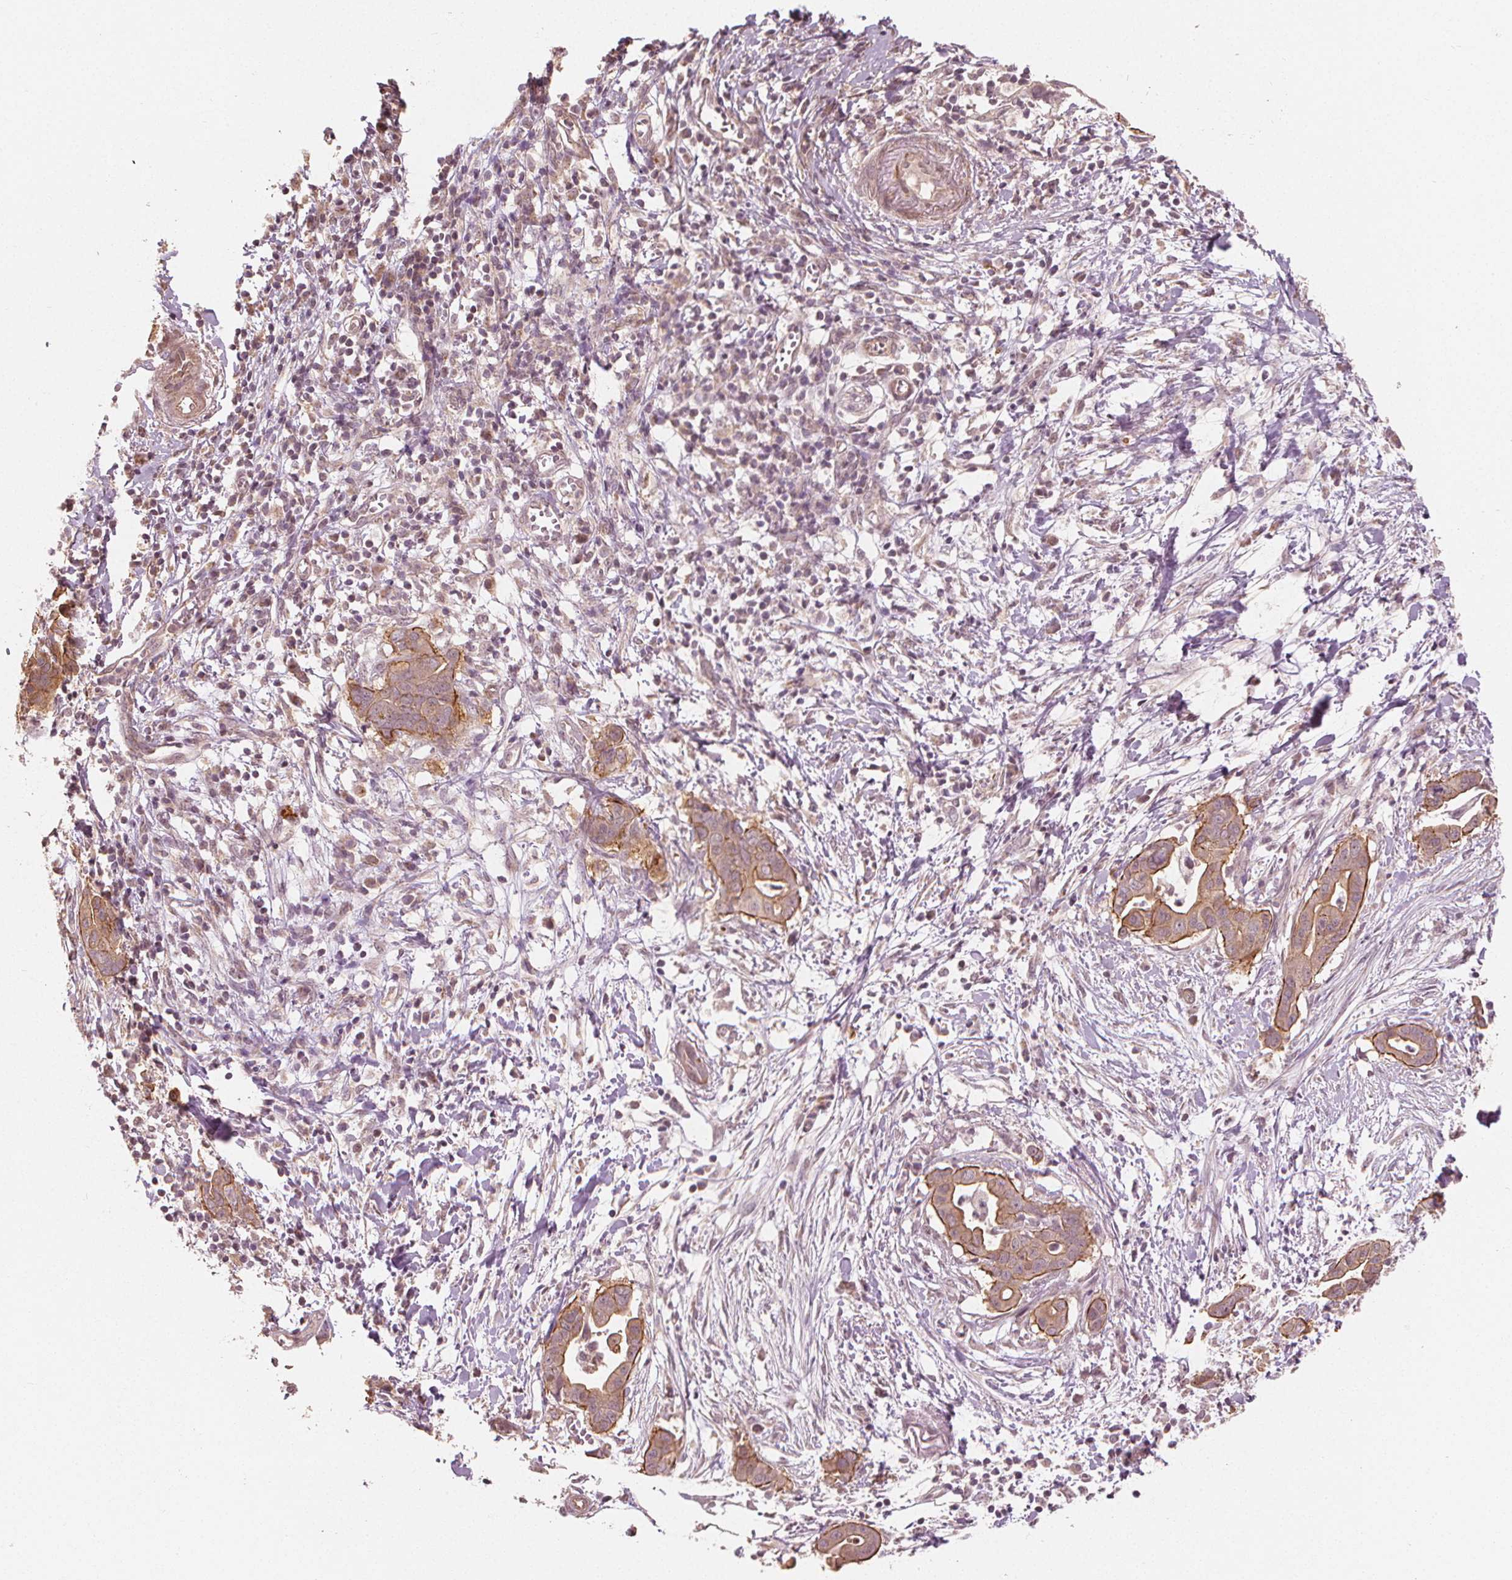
{"staining": {"intensity": "moderate", "quantity": "25%-75%", "location": "cytoplasmic/membranous"}, "tissue": "pancreatic cancer", "cell_type": "Tumor cells", "image_type": "cancer", "snomed": [{"axis": "morphology", "description": "Adenocarcinoma, NOS"}, {"axis": "topography", "description": "Pancreas"}], "caption": "Pancreatic cancer stained for a protein (brown) displays moderate cytoplasmic/membranous positive expression in approximately 25%-75% of tumor cells.", "gene": "CLBA1", "patient": {"sex": "male", "age": 61}}